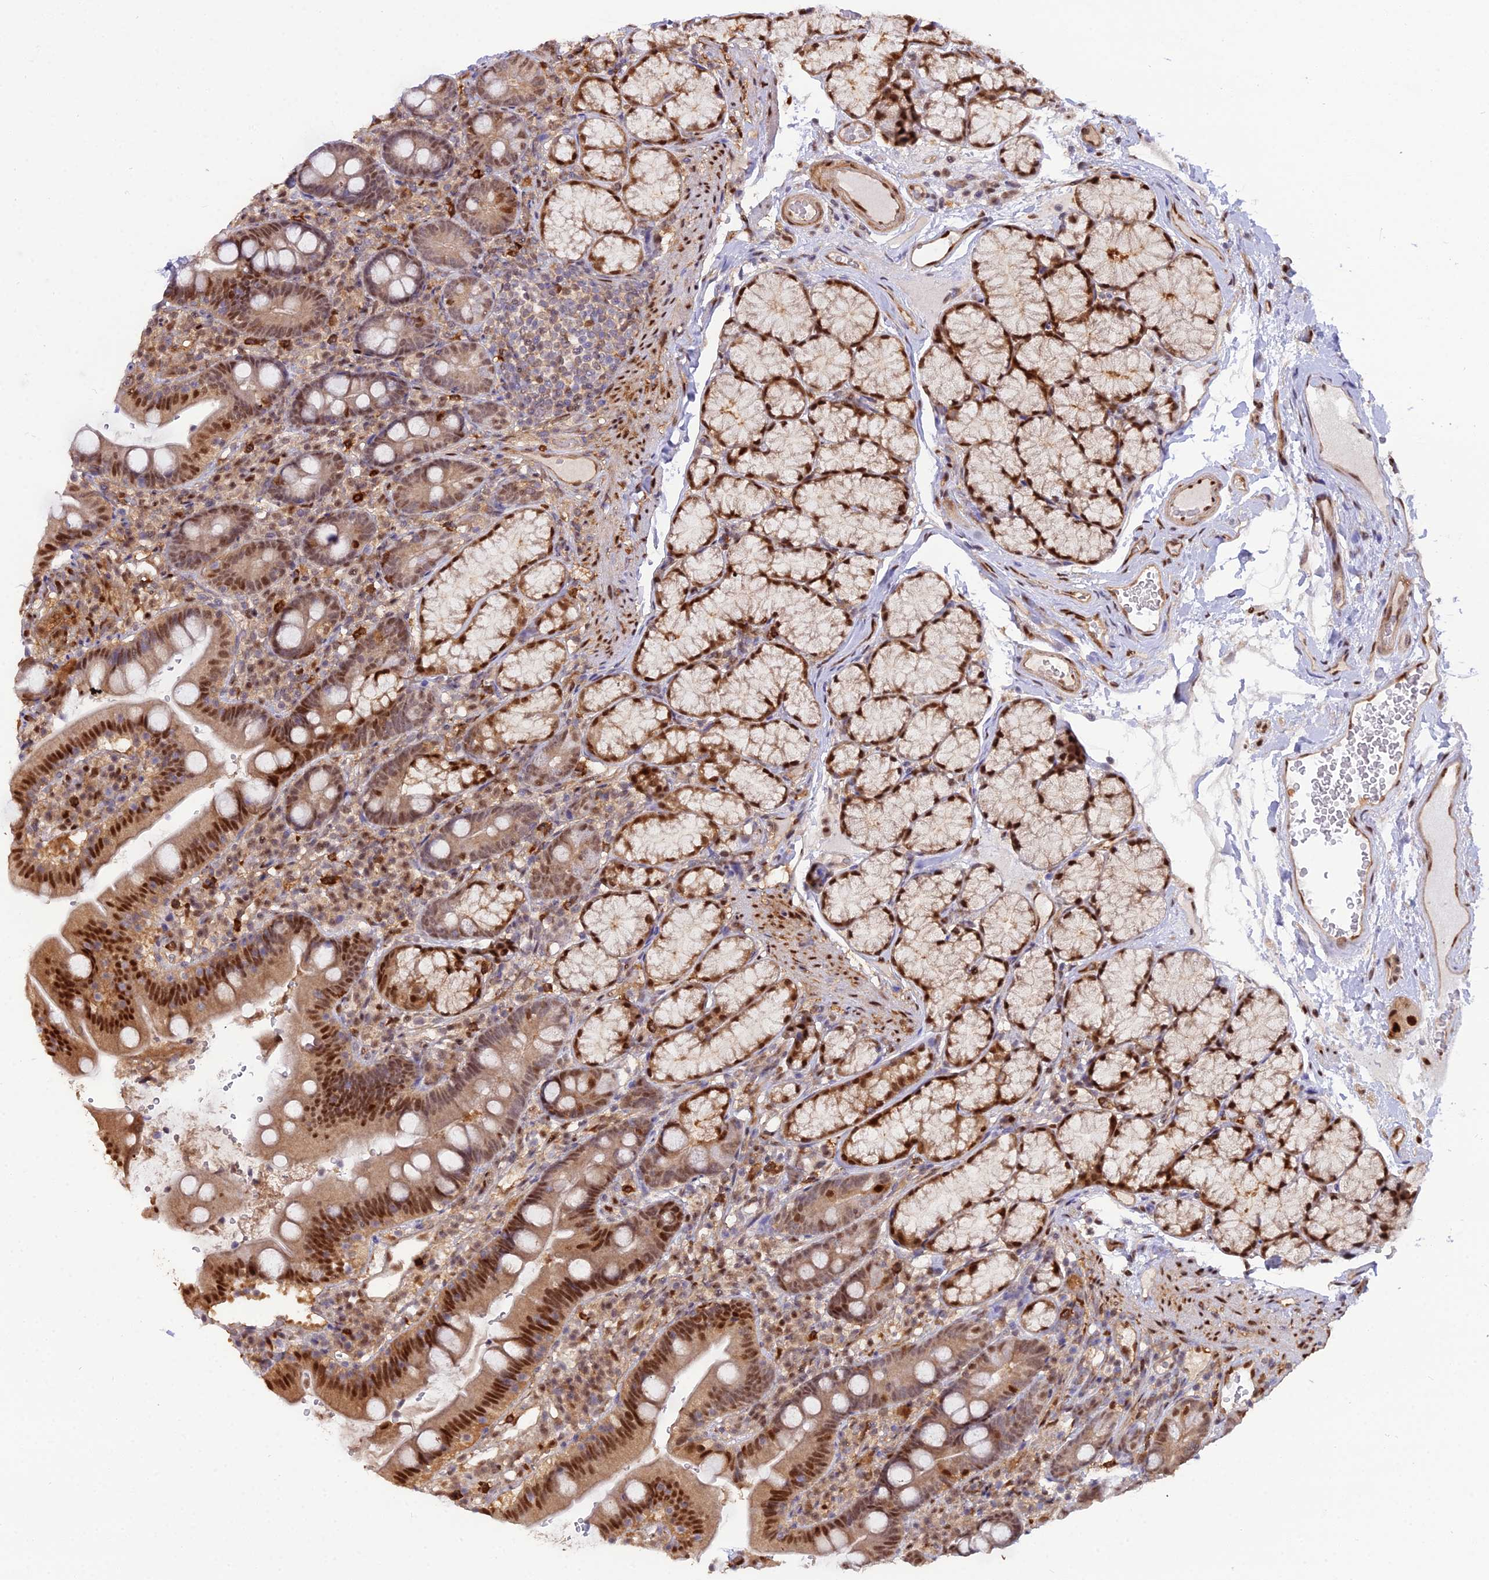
{"staining": {"intensity": "strong", "quantity": ">75%", "location": "nuclear"}, "tissue": "duodenum", "cell_type": "Glandular cells", "image_type": "normal", "snomed": [{"axis": "morphology", "description": "Normal tissue, NOS"}, {"axis": "topography", "description": "Duodenum"}], "caption": "A photomicrograph of human duodenum stained for a protein demonstrates strong nuclear brown staining in glandular cells.", "gene": "NPEPL1", "patient": {"sex": "female", "age": 67}}